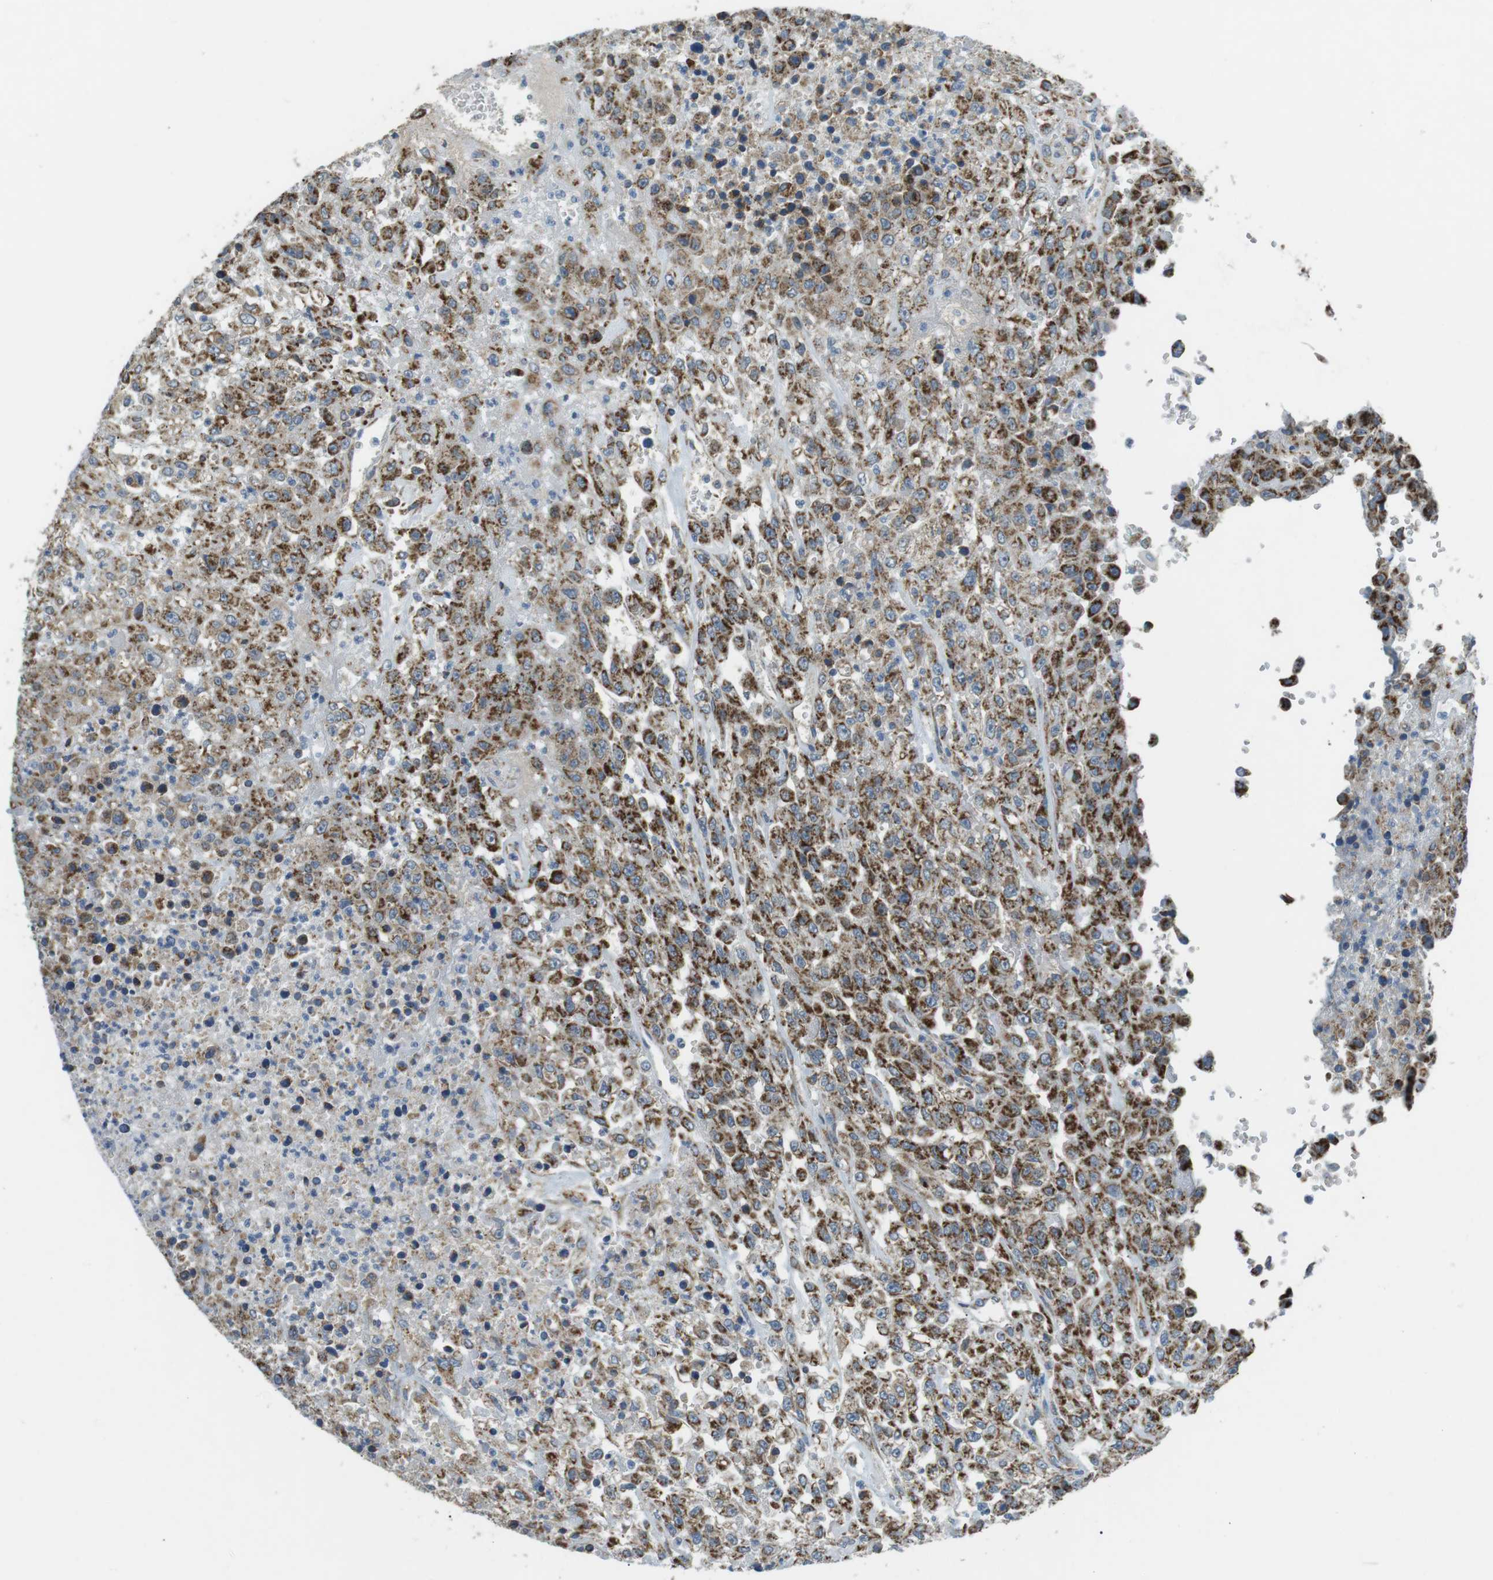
{"staining": {"intensity": "strong", "quantity": ">75%", "location": "cytoplasmic/membranous"}, "tissue": "urothelial cancer", "cell_type": "Tumor cells", "image_type": "cancer", "snomed": [{"axis": "morphology", "description": "Urothelial carcinoma, High grade"}, {"axis": "topography", "description": "Urinary bladder"}], "caption": "An IHC micrograph of tumor tissue is shown. Protein staining in brown highlights strong cytoplasmic/membranous positivity in high-grade urothelial carcinoma within tumor cells.", "gene": "BACE1", "patient": {"sex": "male", "age": 46}}